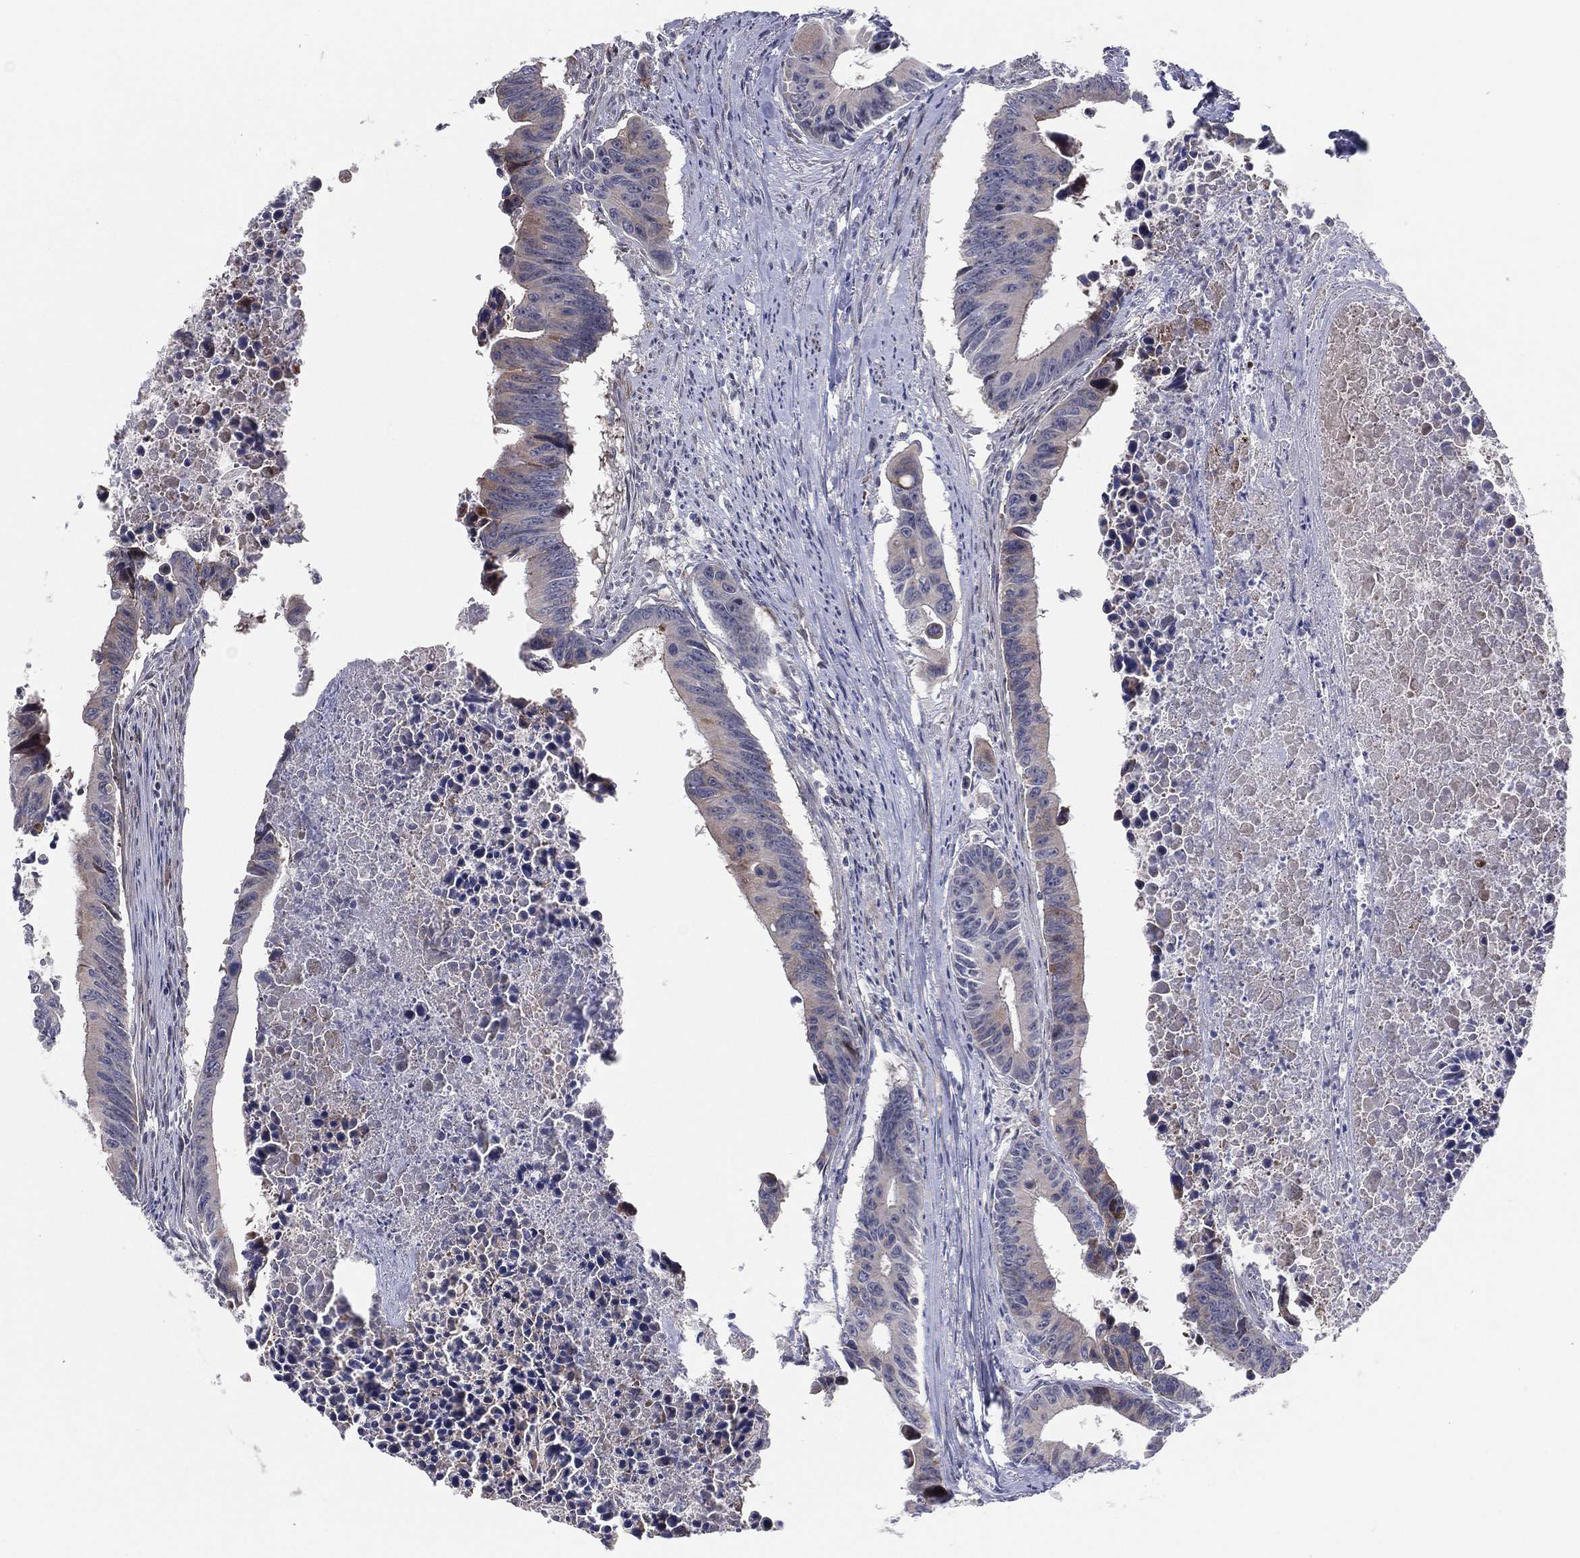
{"staining": {"intensity": "weak", "quantity": "<25%", "location": "cytoplasmic/membranous"}, "tissue": "colorectal cancer", "cell_type": "Tumor cells", "image_type": "cancer", "snomed": [{"axis": "morphology", "description": "Adenocarcinoma, NOS"}, {"axis": "topography", "description": "Colon"}], "caption": "Tumor cells are negative for brown protein staining in colorectal adenocarcinoma.", "gene": "UTP14A", "patient": {"sex": "female", "age": 87}}